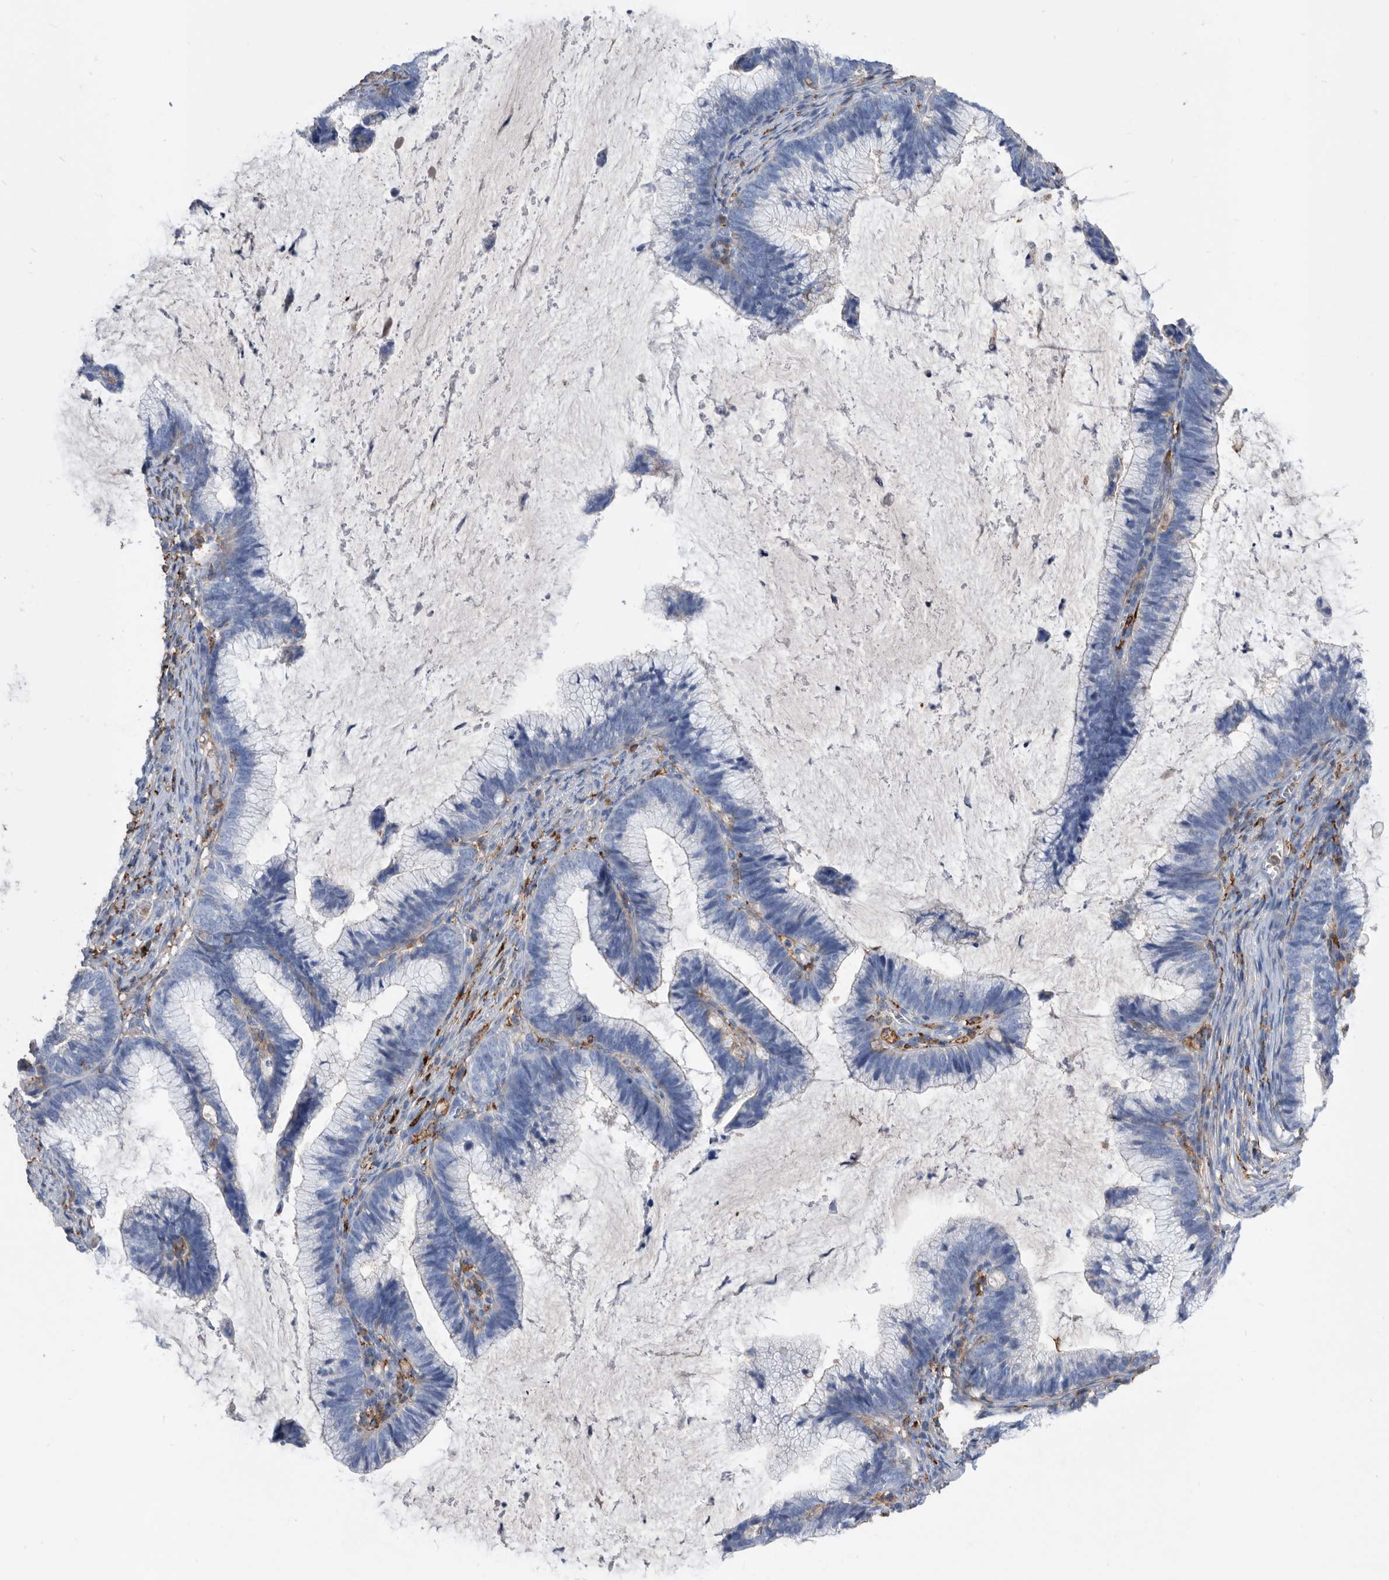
{"staining": {"intensity": "negative", "quantity": "none", "location": "none"}, "tissue": "cervical cancer", "cell_type": "Tumor cells", "image_type": "cancer", "snomed": [{"axis": "morphology", "description": "Adenocarcinoma, NOS"}, {"axis": "topography", "description": "Cervix"}], "caption": "Human cervical cancer stained for a protein using IHC reveals no expression in tumor cells.", "gene": "MS4A4A", "patient": {"sex": "female", "age": 36}}